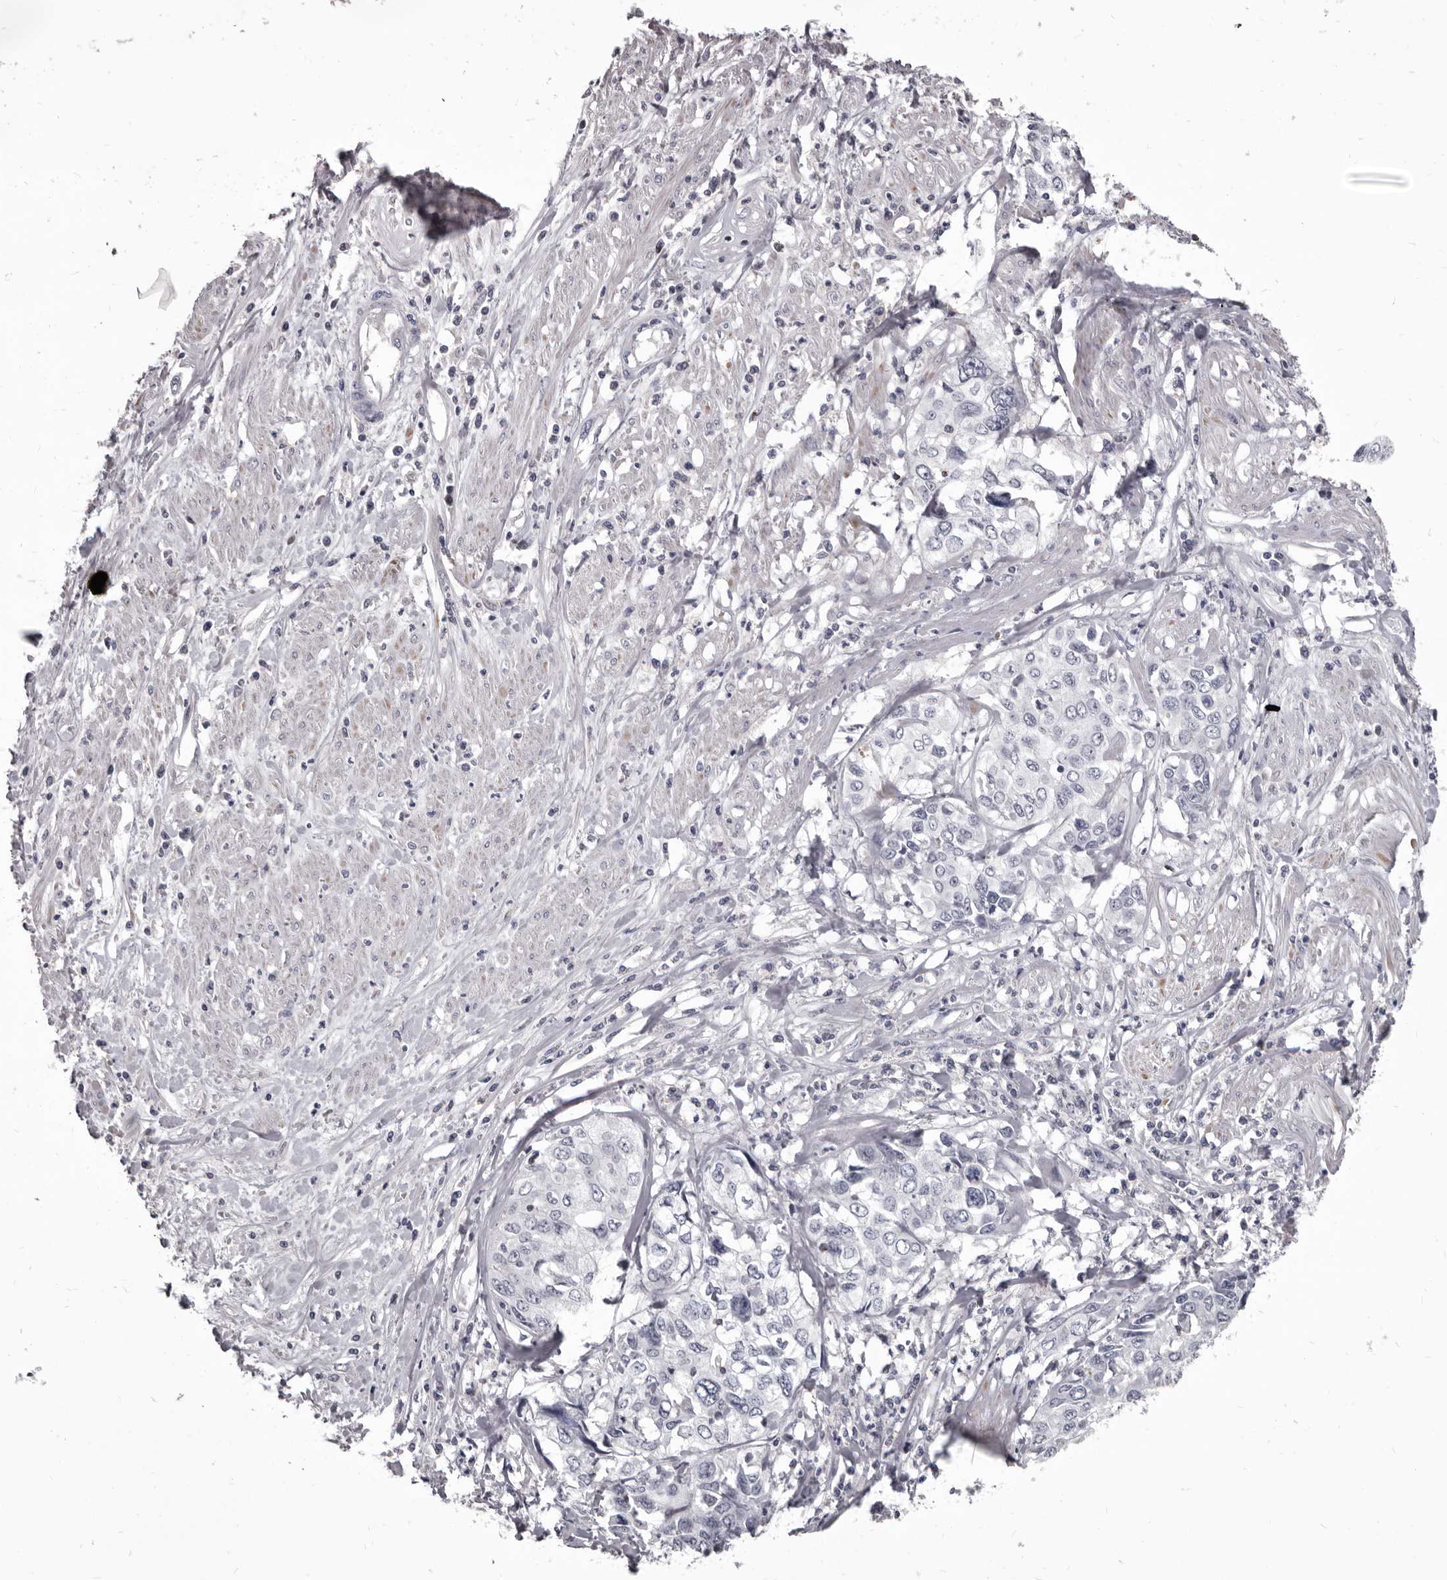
{"staining": {"intensity": "negative", "quantity": "none", "location": "none"}, "tissue": "cervical cancer", "cell_type": "Tumor cells", "image_type": "cancer", "snomed": [{"axis": "morphology", "description": "Squamous cell carcinoma, NOS"}, {"axis": "topography", "description": "Cervix"}], "caption": "Immunohistochemical staining of cervical squamous cell carcinoma demonstrates no significant staining in tumor cells.", "gene": "GZMH", "patient": {"sex": "female", "age": 31}}